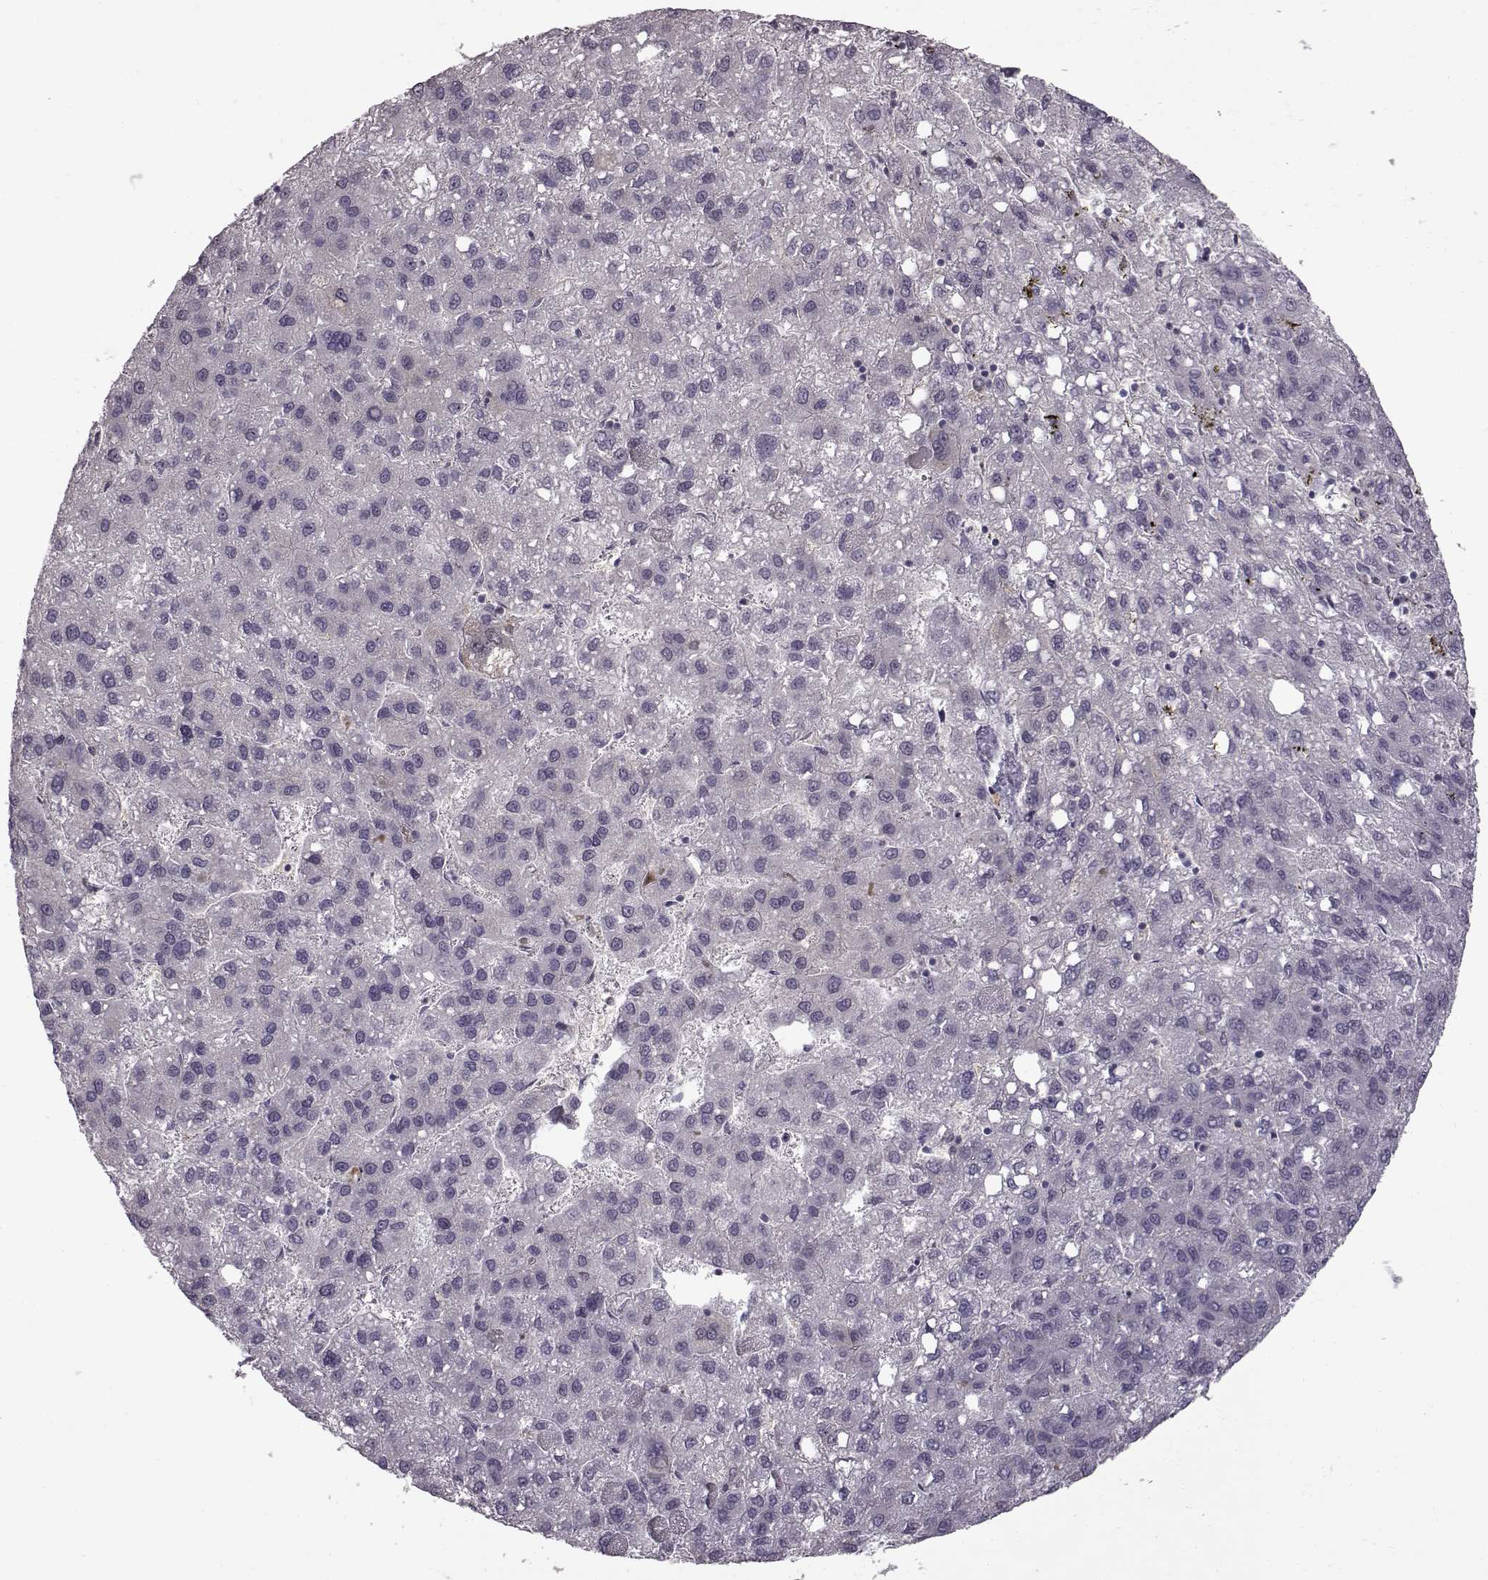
{"staining": {"intensity": "negative", "quantity": "none", "location": "none"}, "tissue": "liver cancer", "cell_type": "Tumor cells", "image_type": "cancer", "snomed": [{"axis": "morphology", "description": "Carcinoma, Hepatocellular, NOS"}, {"axis": "topography", "description": "Liver"}], "caption": "Immunohistochemical staining of hepatocellular carcinoma (liver) displays no significant staining in tumor cells. Nuclei are stained in blue.", "gene": "B3GNT6", "patient": {"sex": "female", "age": 82}}